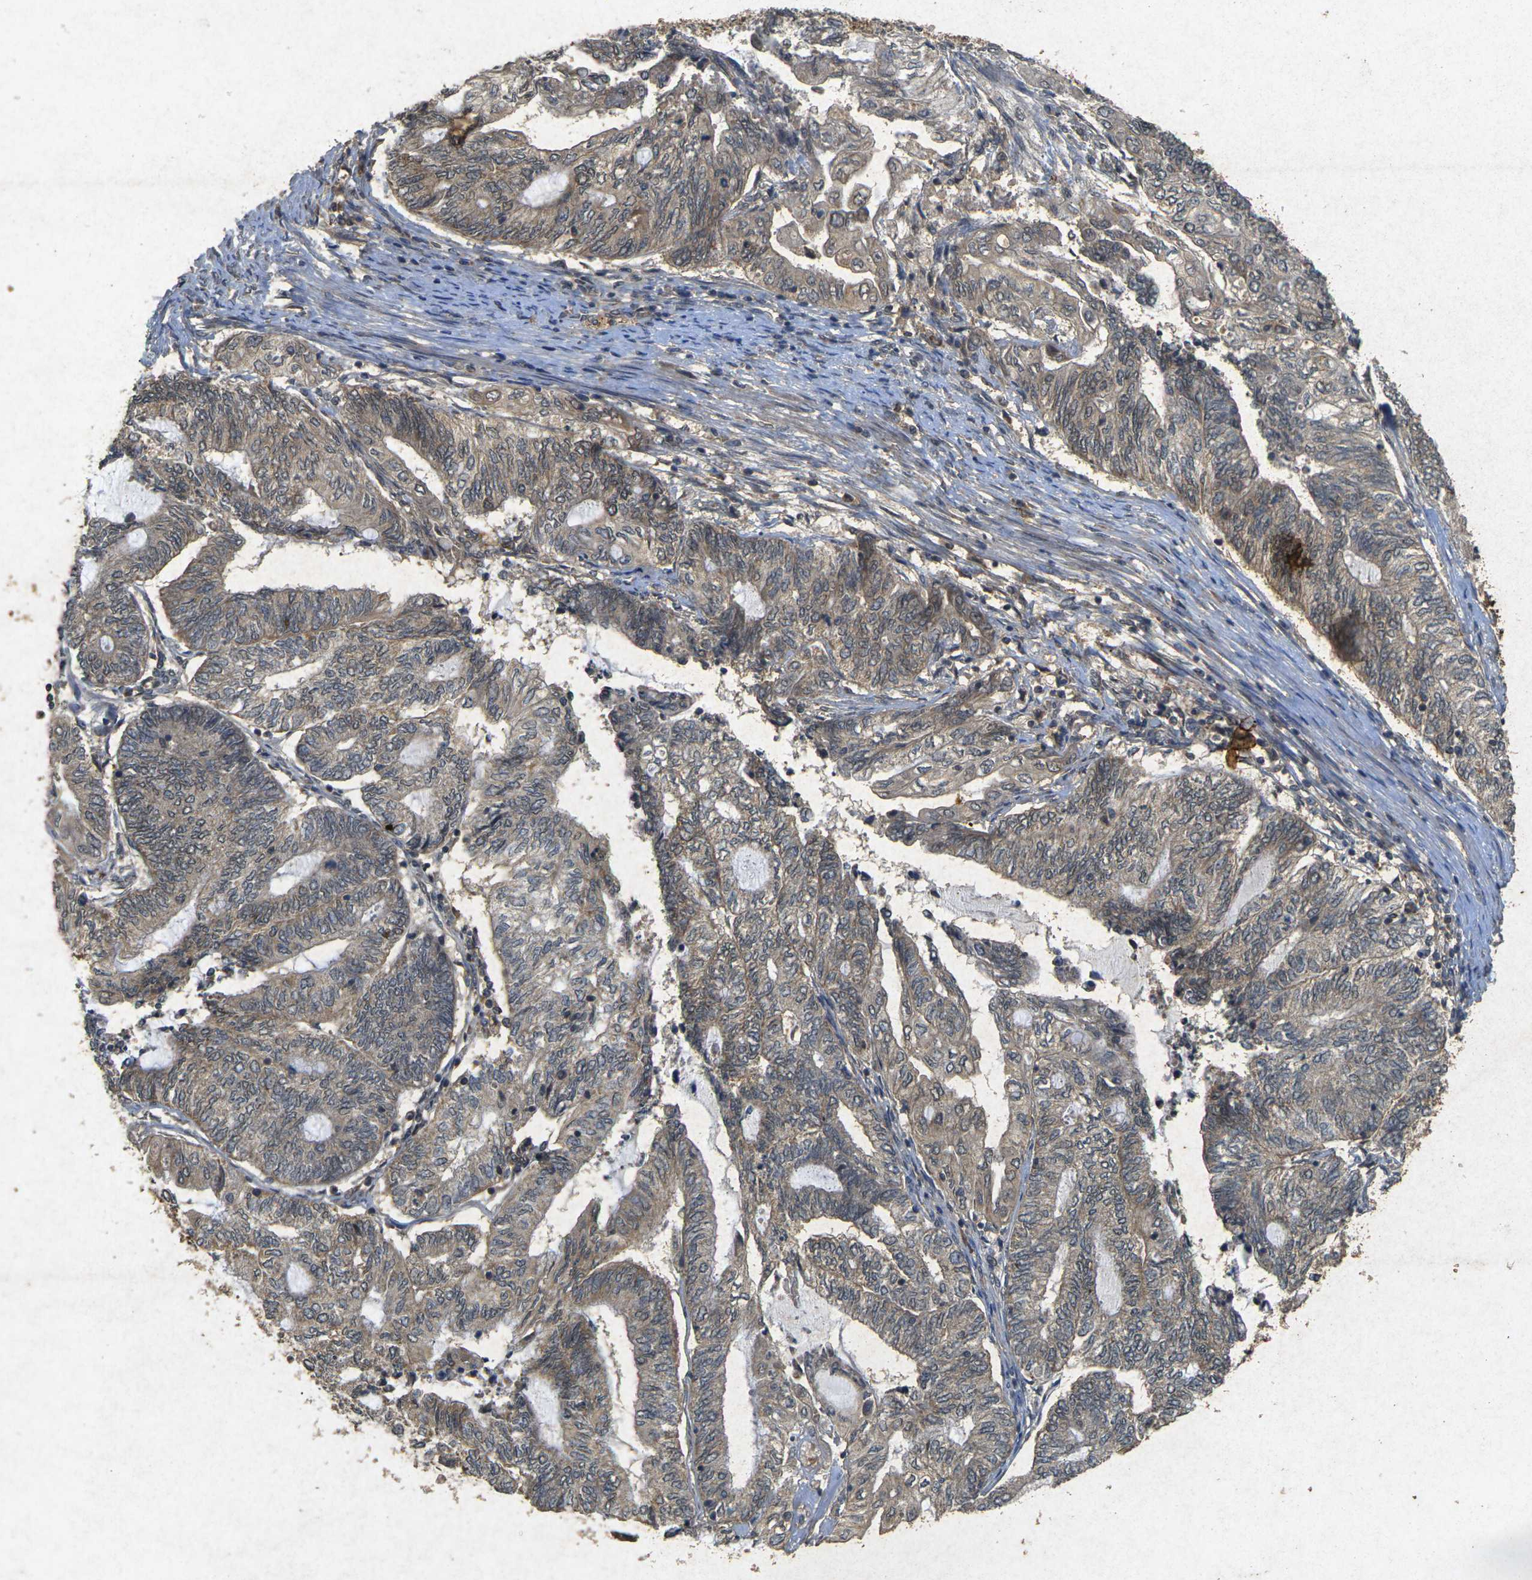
{"staining": {"intensity": "weak", "quantity": ">75%", "location": "cytoplasmic/membranous"}, "tissue": "endometrial cancer", "cell_type": "Tumor cells", "image_type": "cancer", "snomed": [{"axis": "morphology", "description": "Adenocarcinoma, NOS"}, {"axis": "topography", "description": "Uterus"}, {"axis": "topography", "description": "Endometrium"}], "caption": "Endometrial adenocarcinoma stained with IHC exhibits weak cytoplasmic/membranous expression in about >75% of tumor cells.", "gene": "ERN1", "patient": {"sex": "female", "age": 70}}